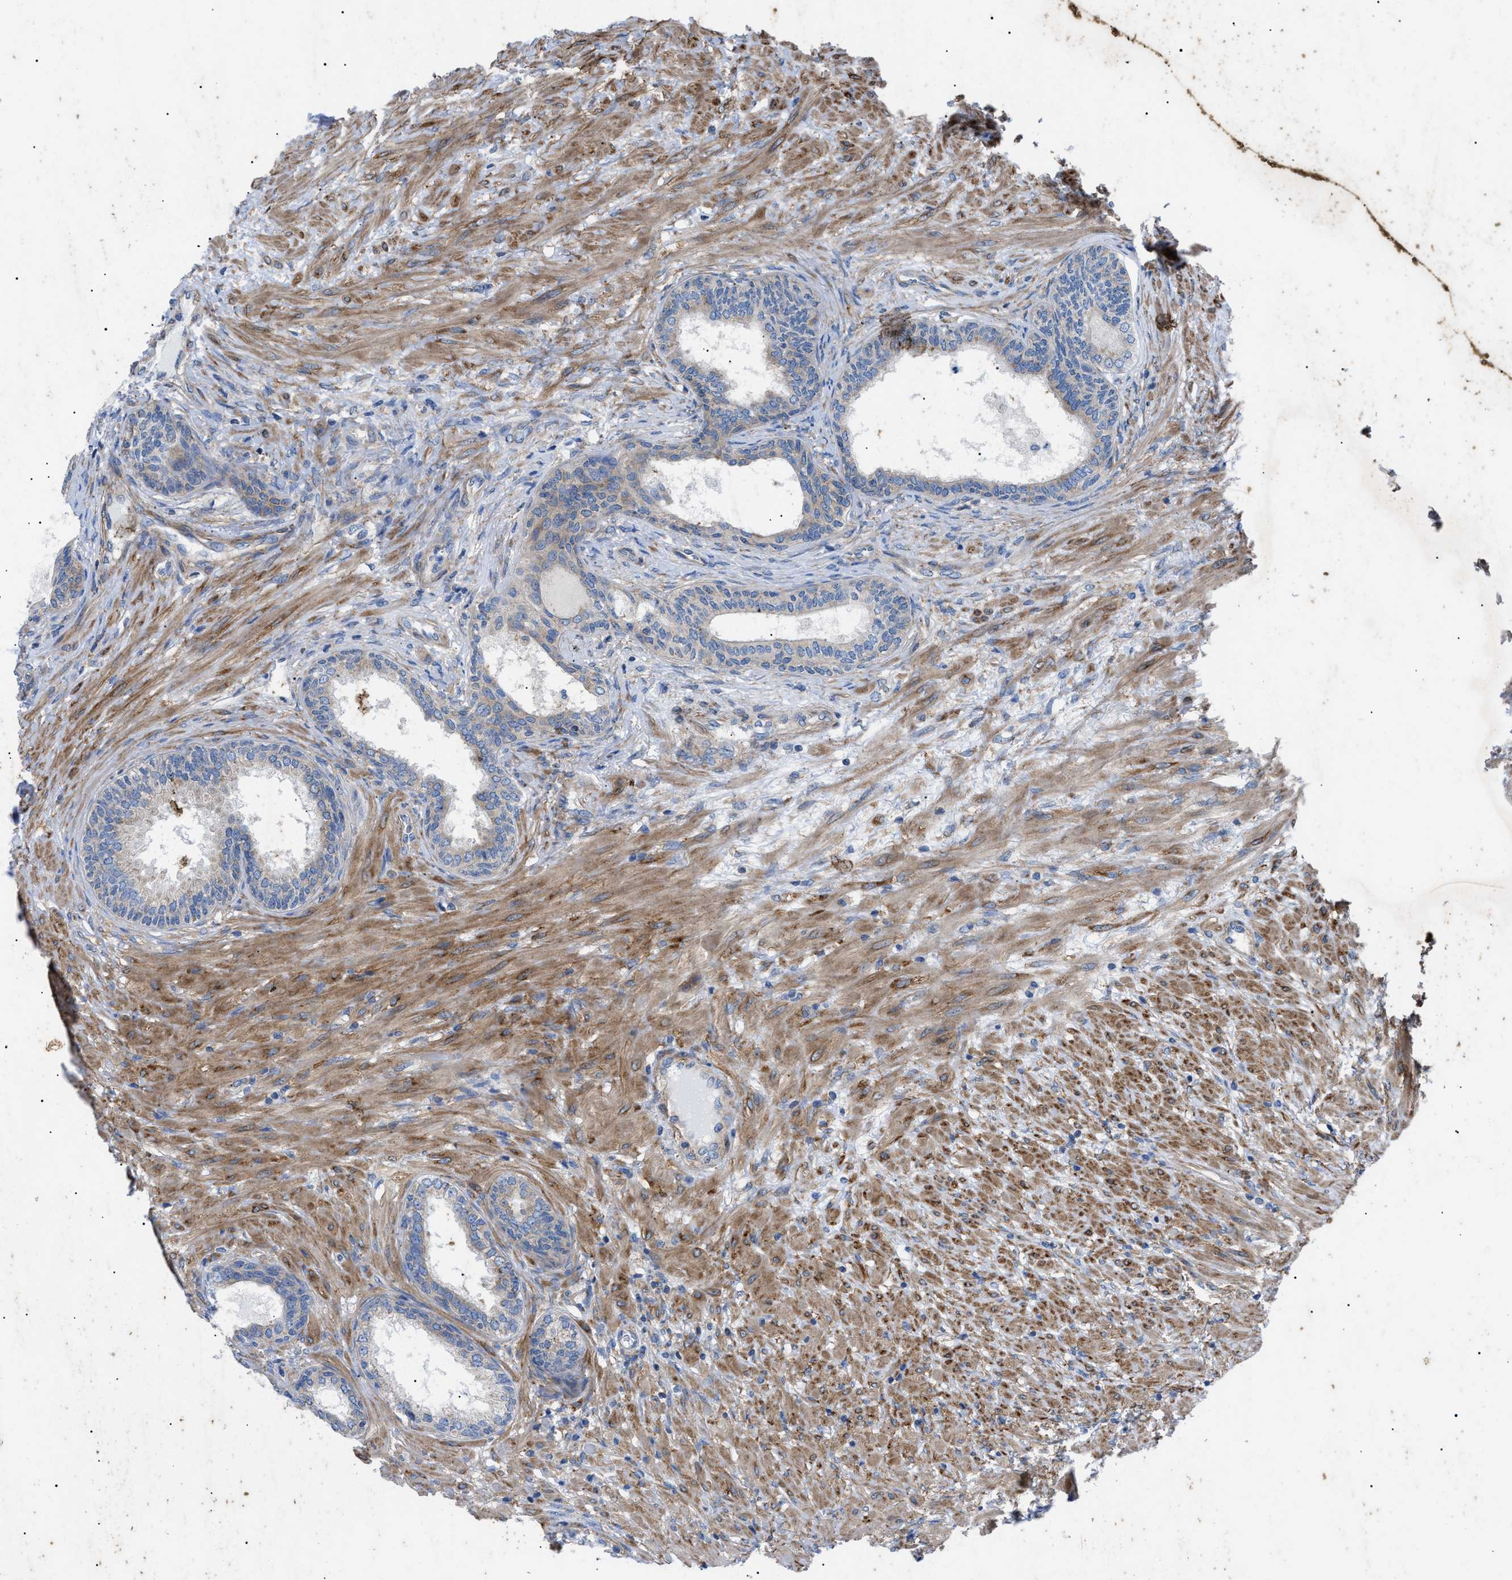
{"staining": {"intensity": "weak", "quantity": "25%-75%", "location": "cytoplasmic/membranous"}, "tissue": "prostate", "cell_type": "Glandular cells", "image_type": "normal", "snomed": [{"axis": "morphology", "description": "Normal tissue, NOS"}, {"axis": "topography", "description": "Prostate"}], "caption": "The histopathology image exhibits immunohistochemical staining of unremarkable prostate. There is weak cytoplasmic/membranous staining is identified in approximately 25%-75% of glandular cells. (IHC, brightfield microscopy, high magnification).", "gene": "HSPB8", "patient": {"sex": "male", "age": 76}}